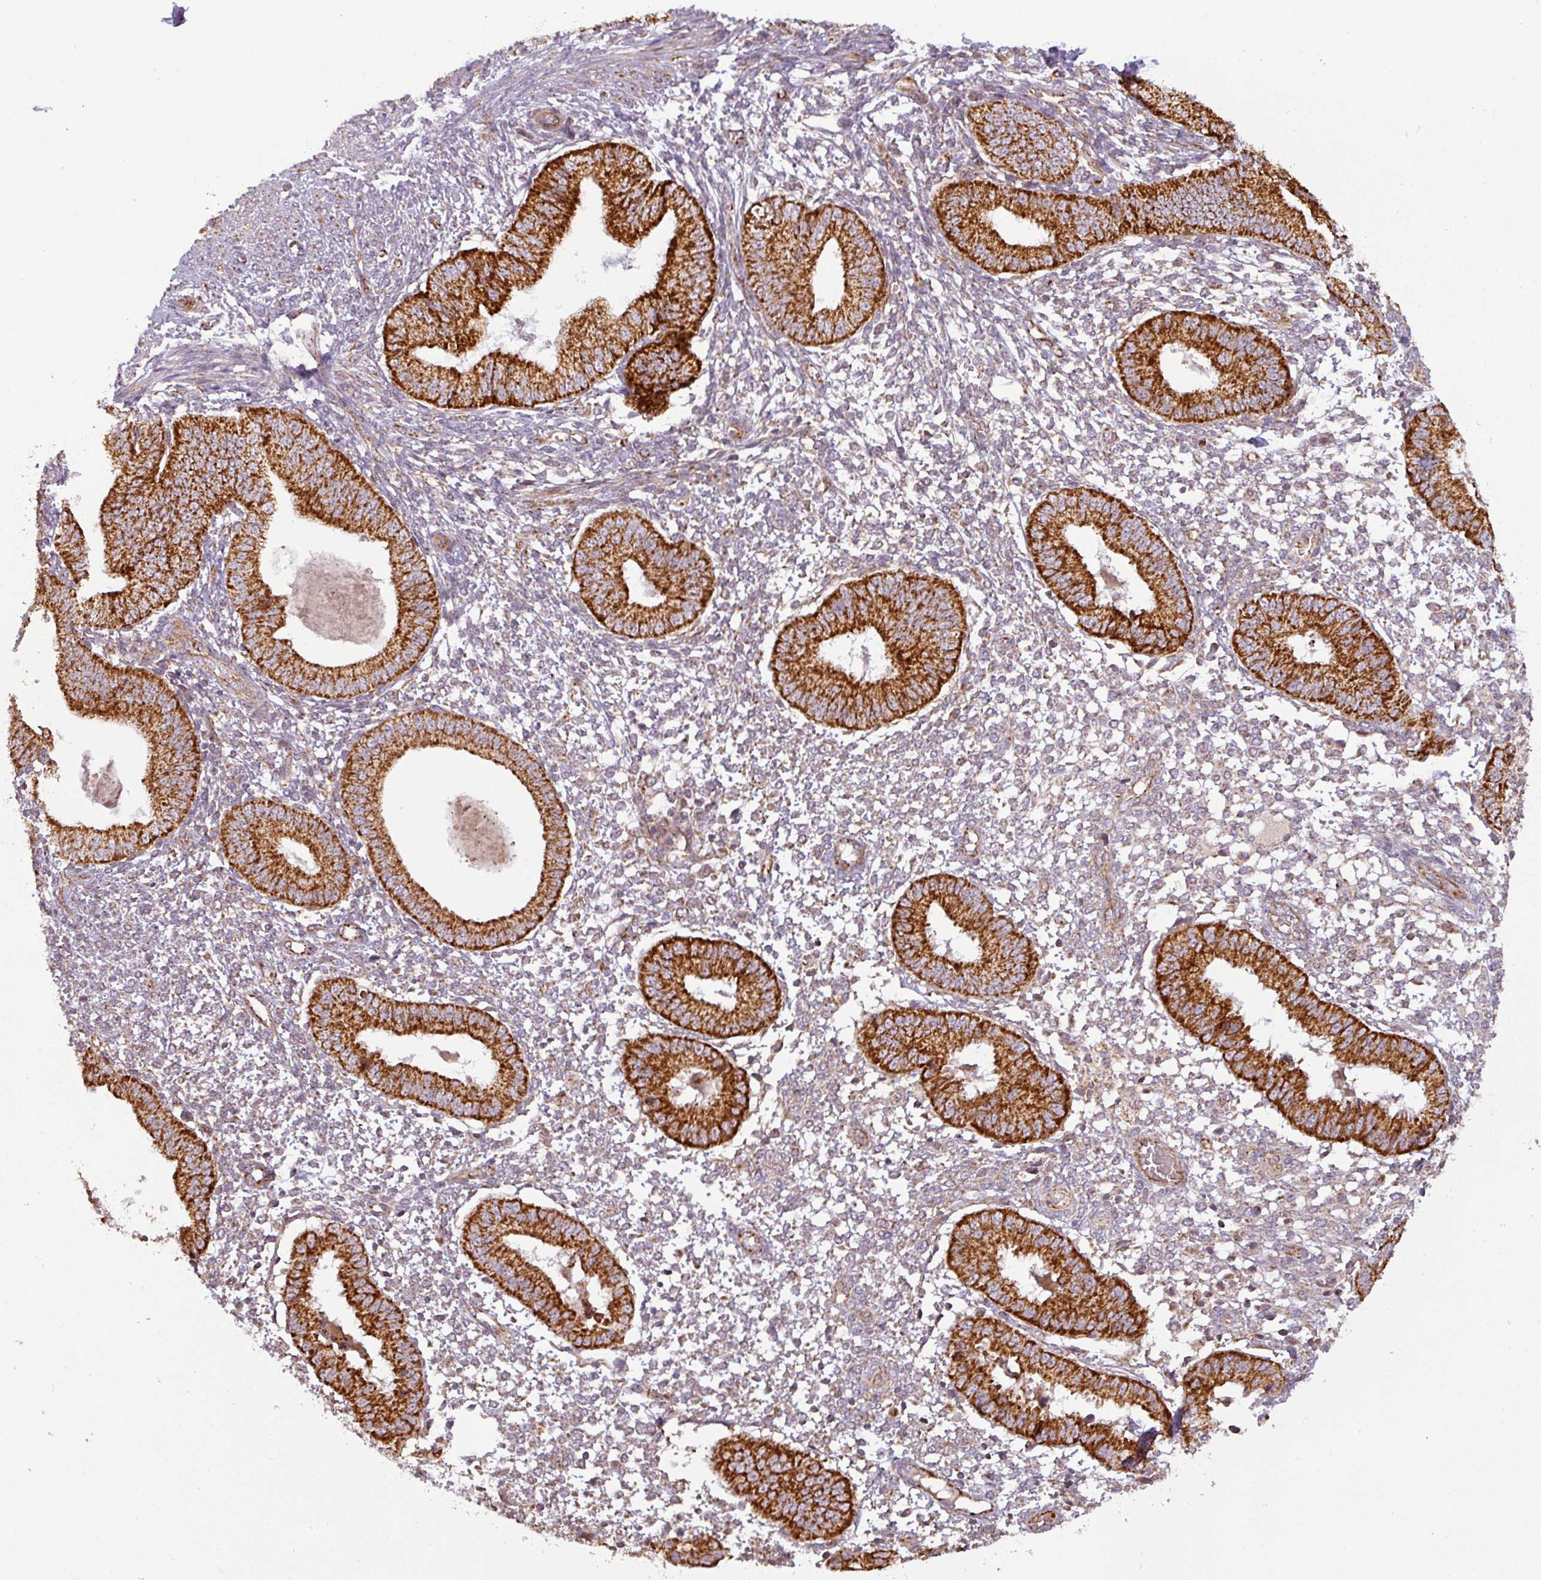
{"staining": {"intensity": "weak", "quantity": "<25%", "location": "cytoplasmic/membranous"}, "tissue": "endometrium", "cell_type": "Cells in endometrial stroma", "image_type": "normal", "snomed": [{"axis": "morphology", "description": "Normal tissue, NOS"}, {"axis": "topography", "description": "Endometrium"}], "caption": "DAB (3,3'-diaminobenzidine) immunohistochemical staining of normal human endometrium demonstrates no significant expression in cells in endometrial stroma. (Immunohistochemistry (ihc), brightfield microscopy, high magnification).", "gene": "GPD2", "patient": {"sex": "female", "age": 49}}